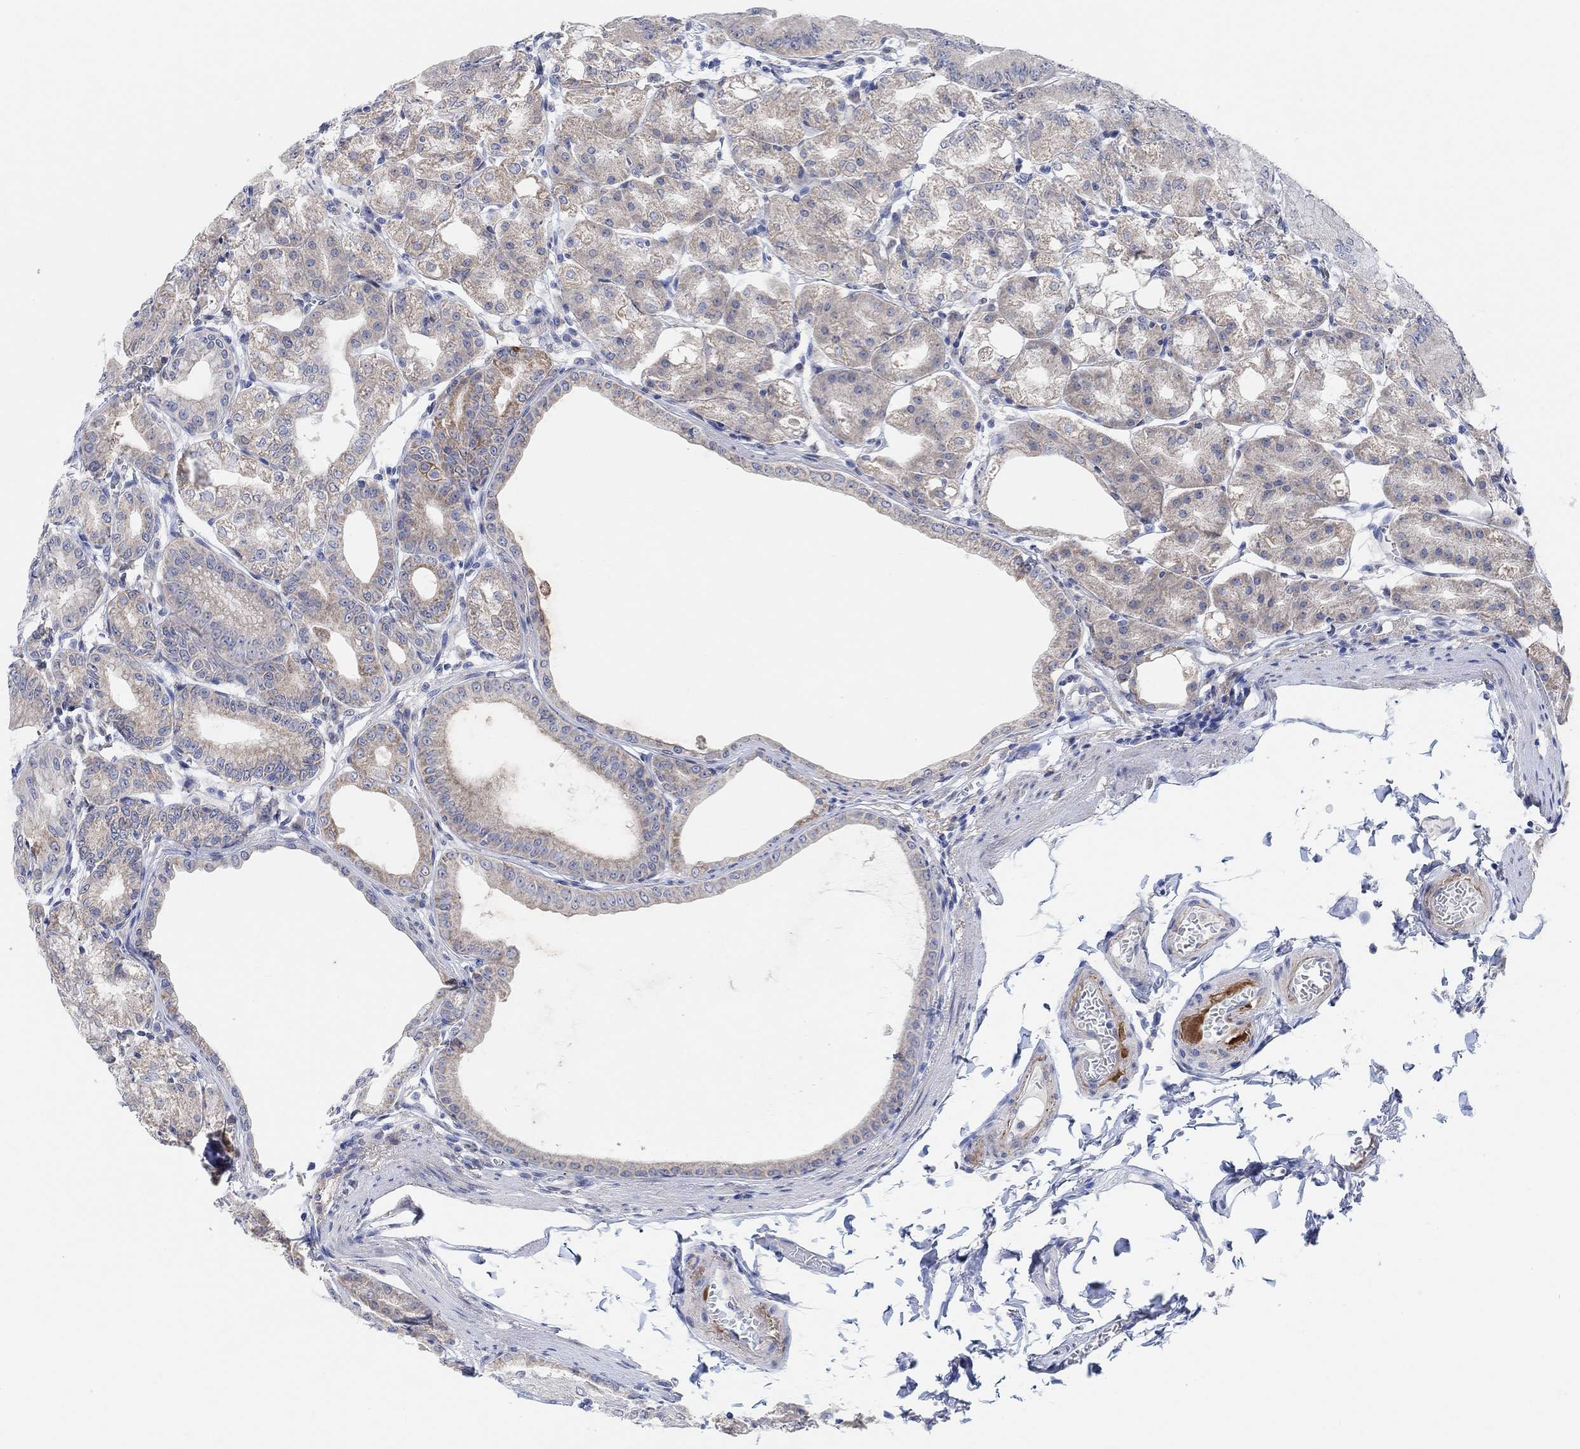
{"staining": {"intensity": "moderate", "quantity": "25%-75%", "location": "cytoplasmic/membranous"}, "tissue": "stomach", "cell_type": "Glandular cells", "image_type": "normal", "snomed": [{"axis": "morphology", "description": "Normal tissue, NOS"}, {"axis": "topography", "description": "Stomach"}], "caption": "Normal stomach reveals moderate cytoplasmic/membranous expression in approximately 25%-75% of glandular cells The protein of interest is shown in brown color, while the nuclei are stained blue..", "gene": "RIMS1", "patient": {"sex": "male", "age": 71}}